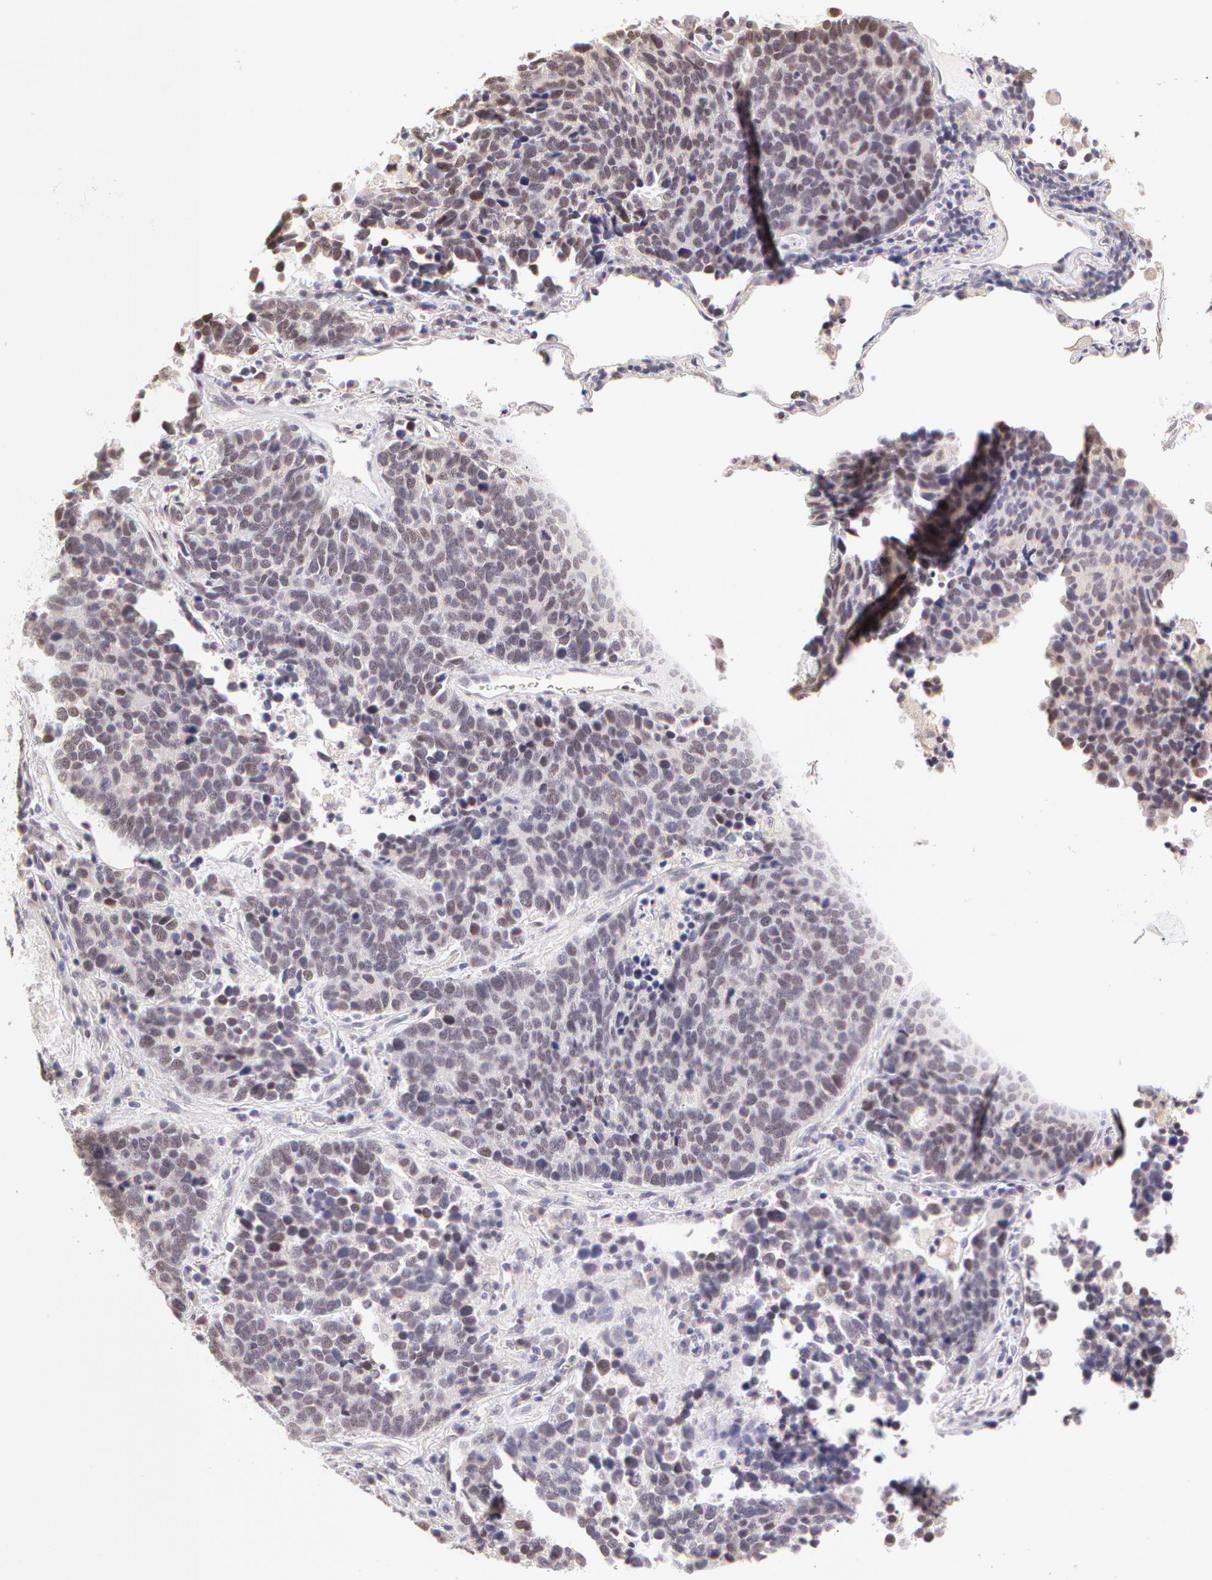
{"staining": {"intensity": "negative", "quantity": "none", "location": "none"}, "tissue": "lung cancer", "cell_type": "Tumor cells", "image_type": "cancer", "snomed": [{"axis": "morphology", "description": "Neoplasm, malignant, NOS"}, {"axis": "topography", "description": "Lung"}], "caption": "Protein analysis of lung cancer (neoplasm (malignant)) shows no significant positivity in tumor cells.", "gene": "ZNF597", "patient": {"sex": "female", "age": 75}}